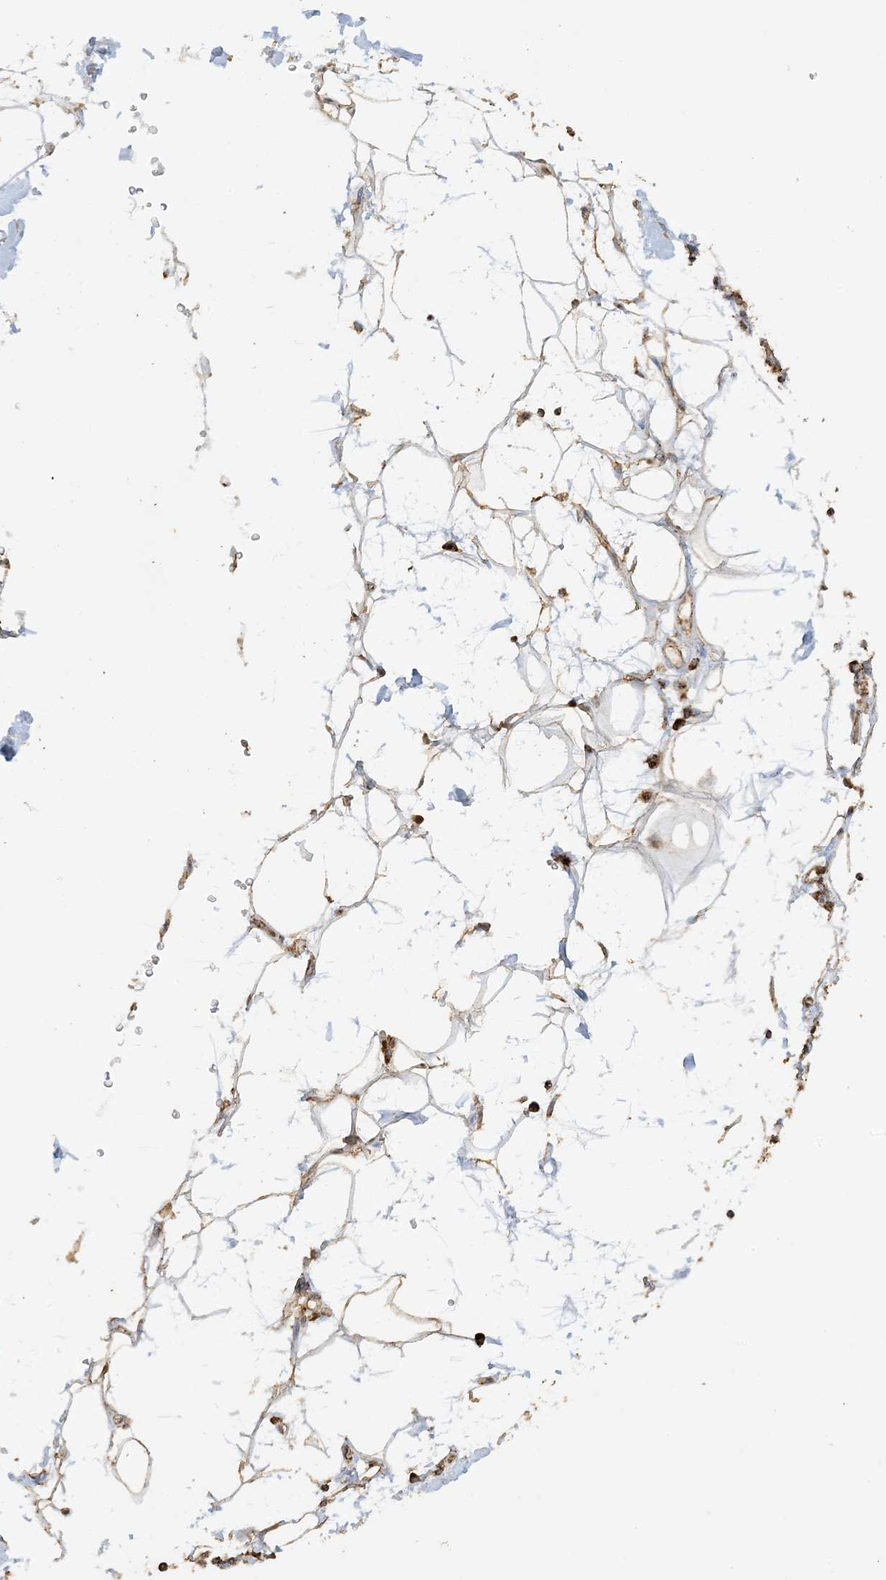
{"staining": {"intensity": "weak", "quantity": ">75%", "location": "cytoplasmic/membranous"}, "tissue": "adipose tissue", "cell_type": "Adipocytes", "image_type": "normal", "snomed": [{"axis": "morphology", "description": "Normal tissue, NOS"}, {"axis": "morphology", "description": "Adenocarcinoma, NOS"}, {"axis": "topography", "description": "Pancreas"}, {"axis": "topography", "description": "Peripheral nerve tissue"}], "caption": "Immunohistochemical staining of unremarkable adipose tissue exhibits low levels of weak cytoplasmic/membranous staining in about >75% of adipocytes. (Brightfield microscopy of DAB IHC at high magnification).", "gene": "AGA", "patient": {"sex": "male", "age": 59}}